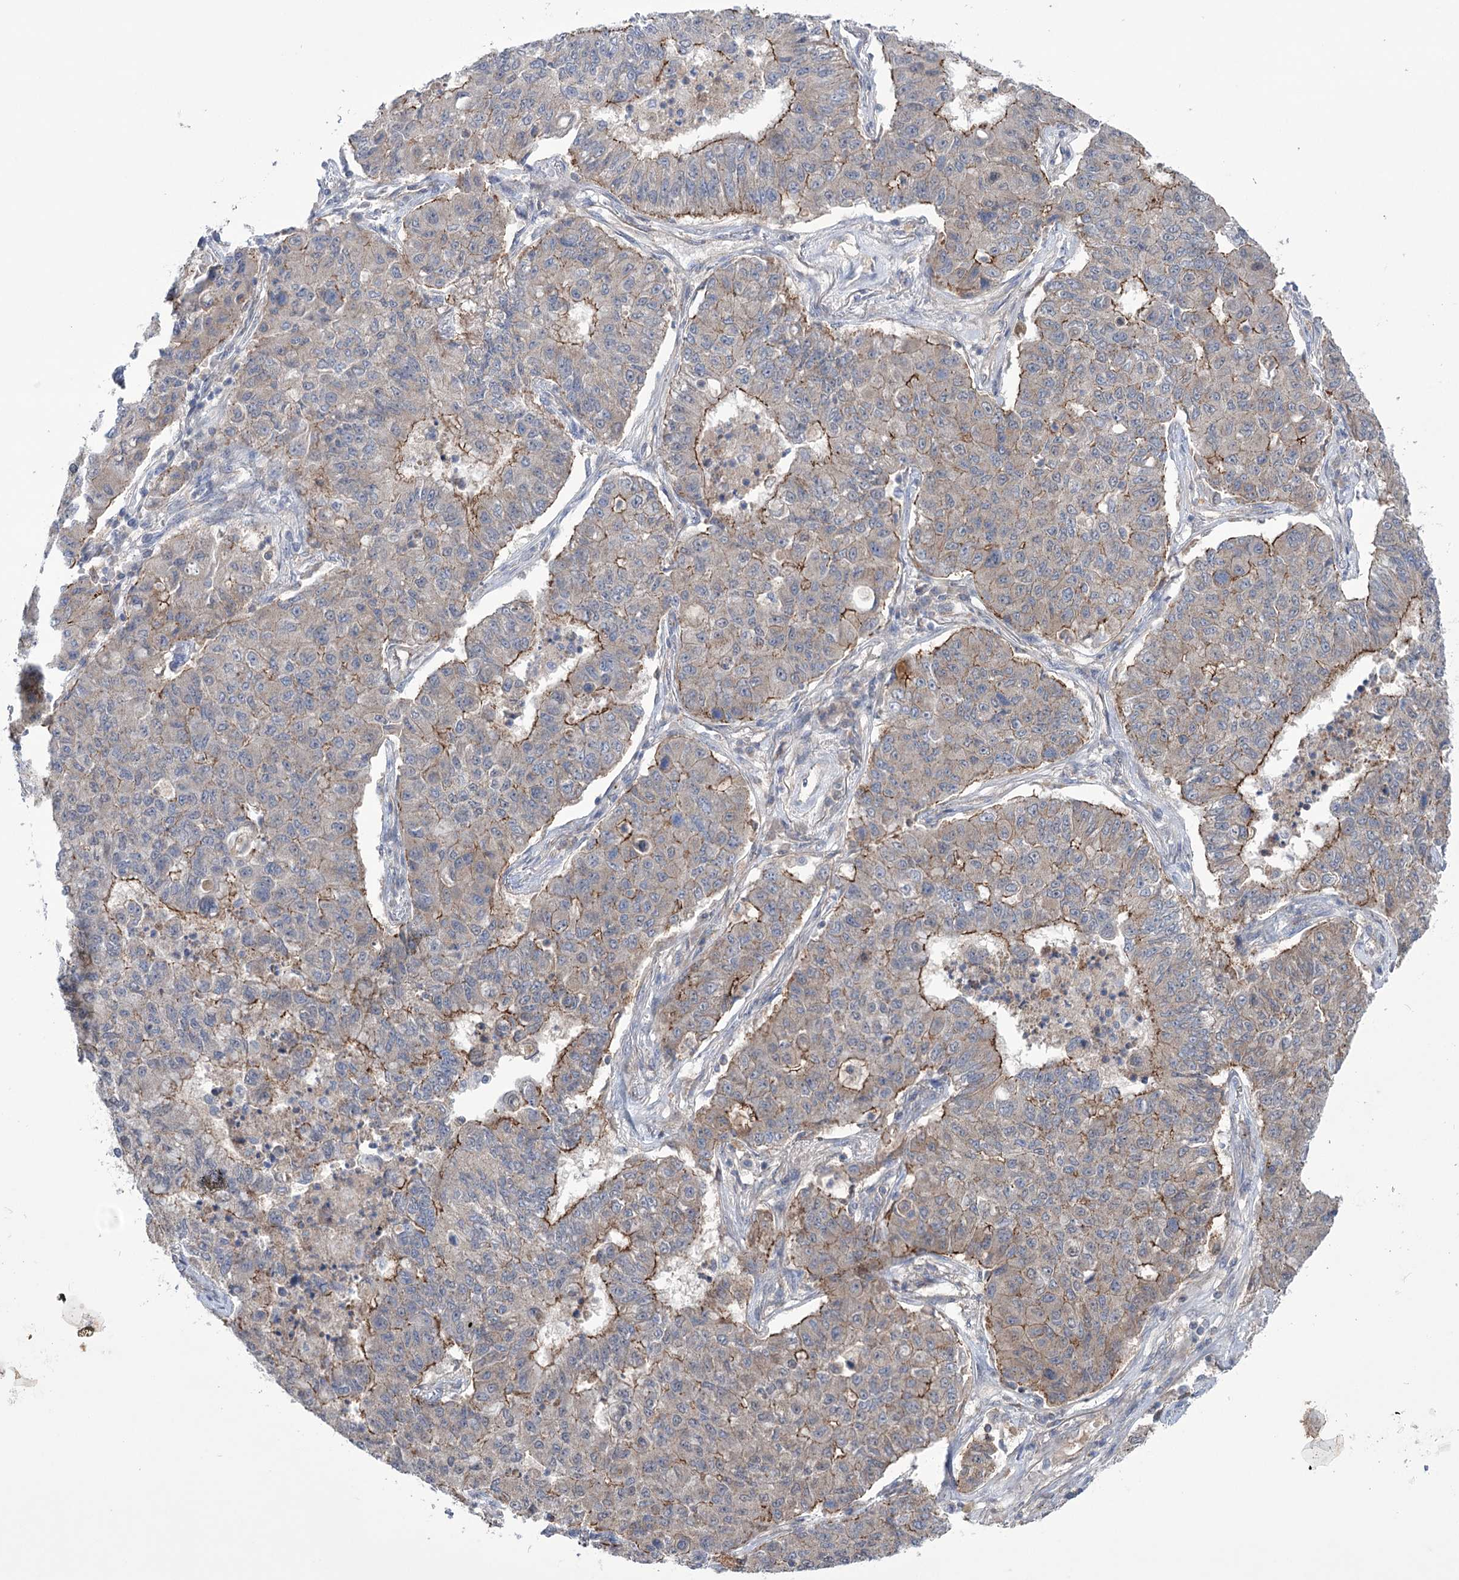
{"staining": {"intensity": "moderate", "quantity": "25%-75%", "location": "cytoplasmic/membranous"}, "tissue": "lung cancer", "cell_type": "Tumor cells", "image_type": "cancer", "snomed": [{"axis": "morphology", "description": "Squamous cell carcinoma, NOS"}, {"axis": "topography", "description": "Lung"}], "caption": "Brown immunohistochemical staining in human squamous cell carcinoma (lung) displays moderate cytoplasmic/membranous positivity in approximately 25%-75% of tumor cells. The staining was performed using DAB (3,3'-diaminobenzidine), with brown indicating positive protein expression. Nuclei are stained blue with hematoxylin.", "gene": "TRIM71", "patient": {"sex": "male", "age": 74}}